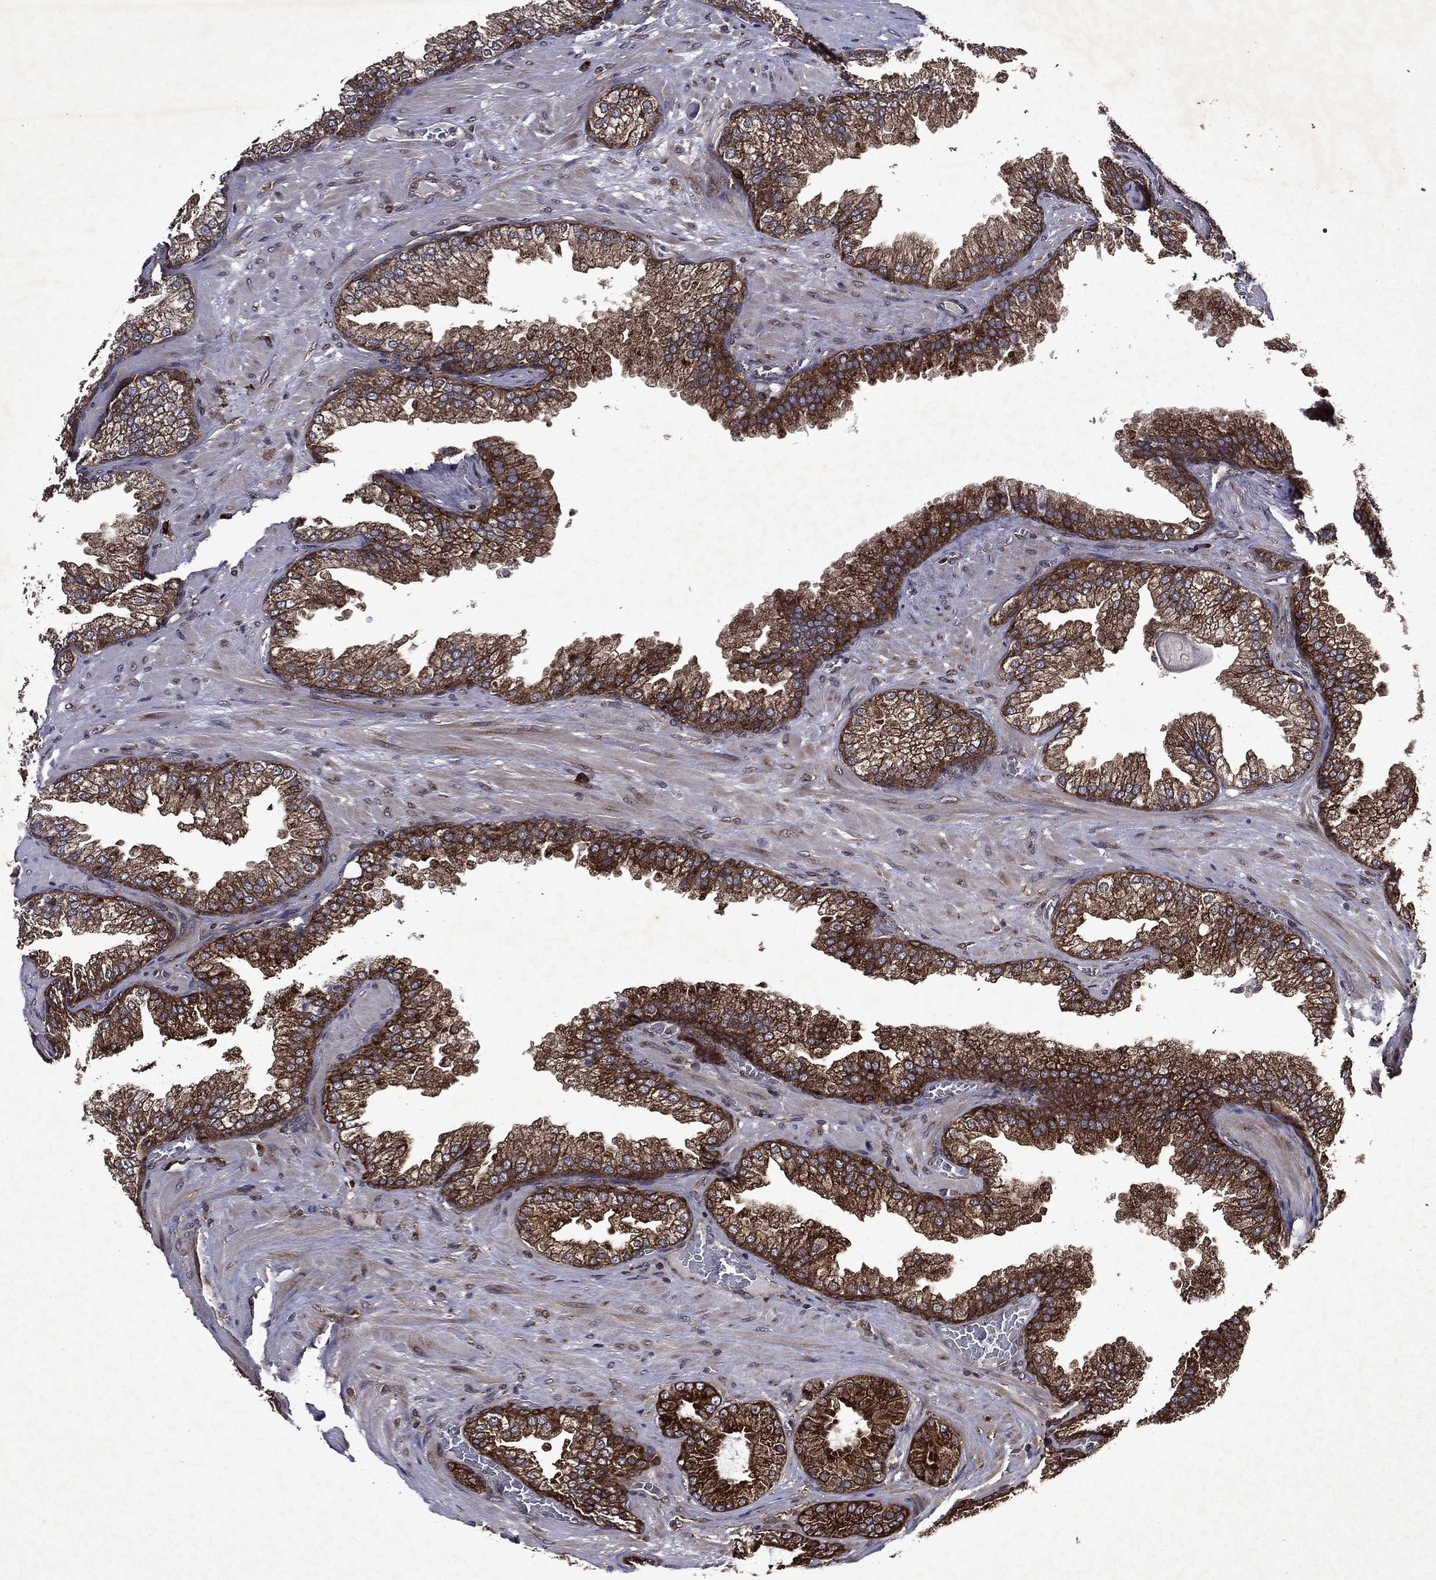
{"staining": {"intensity": "strong", "quantity": "25%-75%", "location": "cytoplasmic/membranous"}, "tissue": "prostate cancer", "cell_type": "Tumor cells", "image_type": "cancer", "snomed": [{"axis": "morphology", "description": "Adenocarcinoma, Low grade"}, {"axis": "topography", "description": "Prostate"}], "caption": "Protein staining of low-grade adenocarcinoma (prostate) tissue demonstrates strong cytoplasmic/membranous expression in about 25%-75% of tumor cells.", "gene": "EIF2B4", "patient": {"sex": "male", "age": 57}}